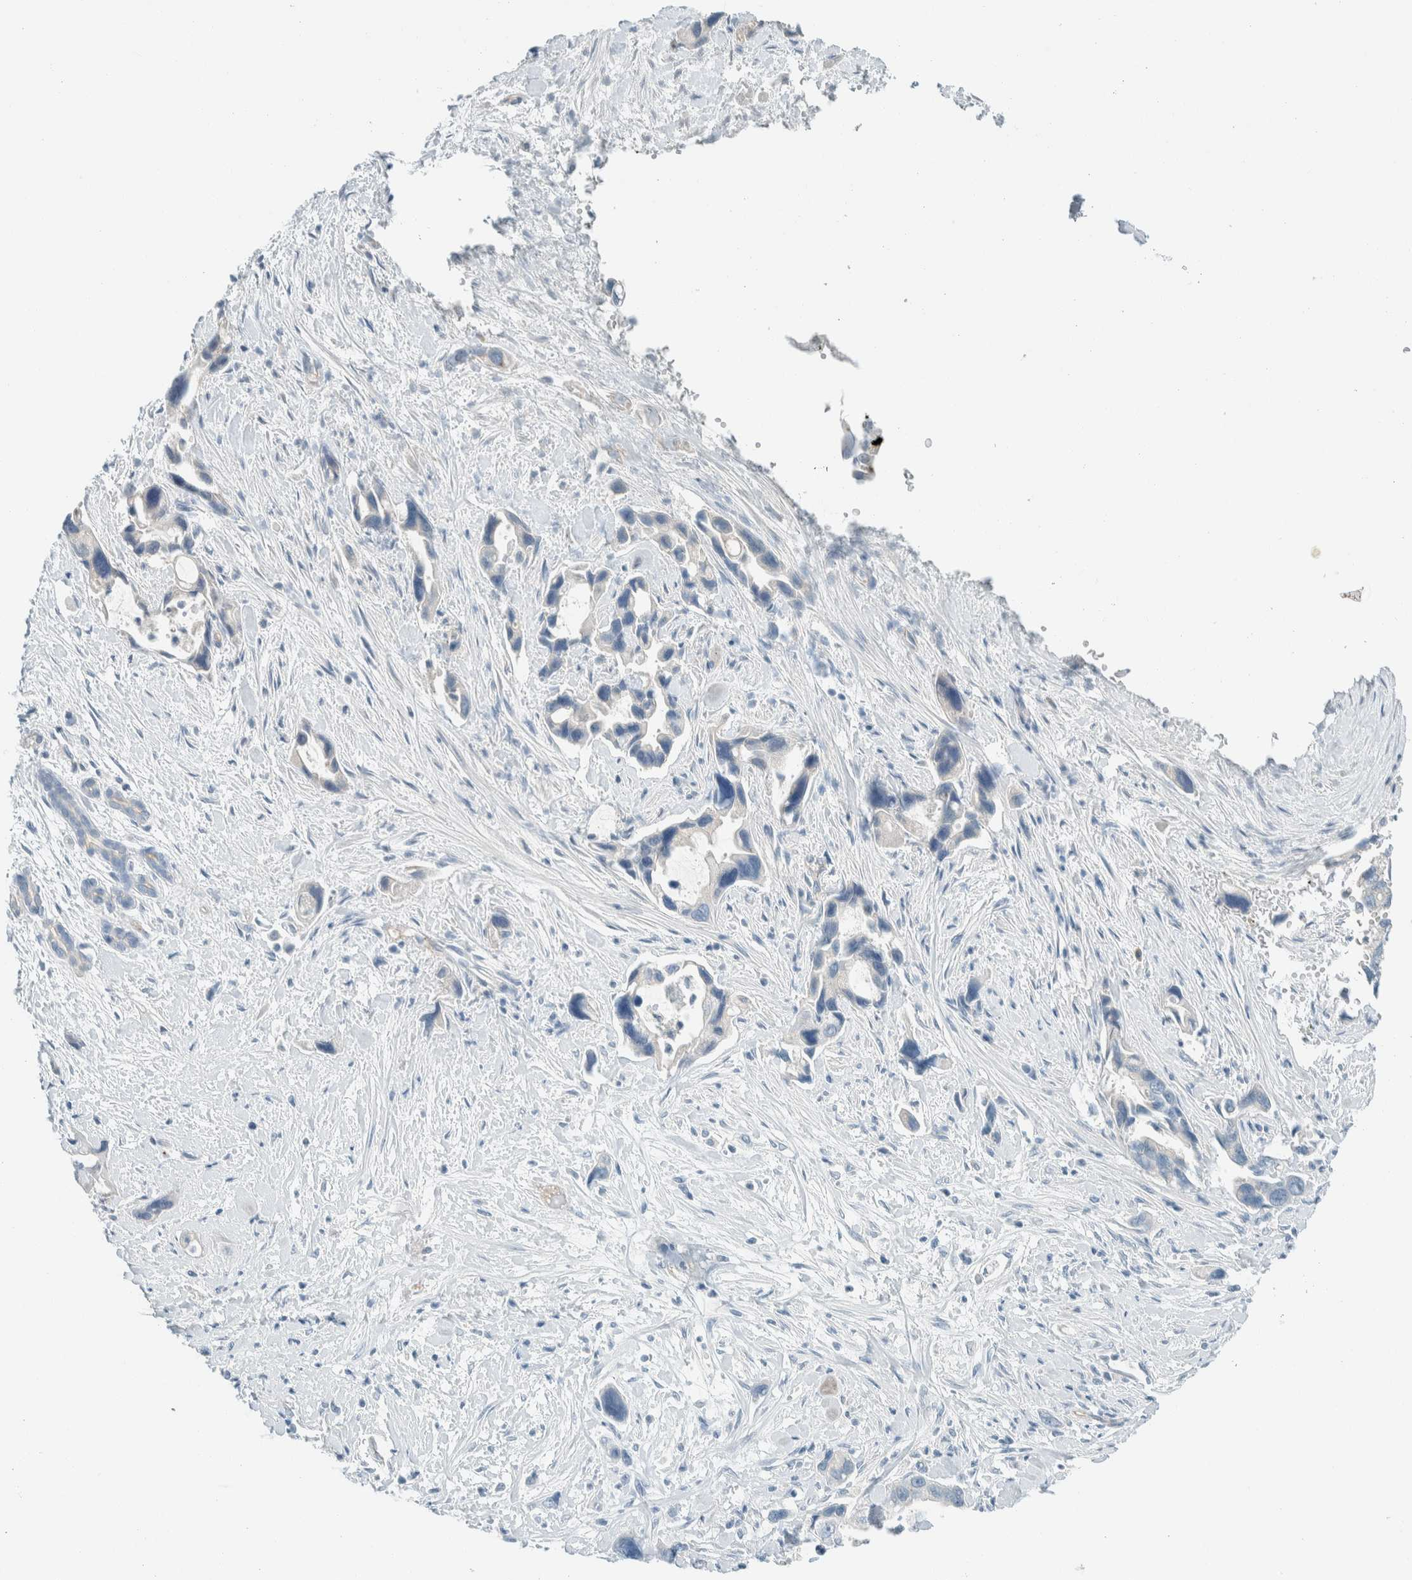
{"staining": {"intensity": "negative", "quantity": "none", "location": "none"}, "tissue": "pancreatic cancer", "cell_type": "Tumor cells", "image_type": "cancer", "snomed": [{"axis": "morphology", "description": "Adenocarcinoma, NOS"}, {"axis": "topography", "description": "Pancreas"}], "caption": "High power microscopy micrograph of an immunohistochemistry (IHC) image of pancreatic cancer (adenocarcinoma), revealing no significant staining in tumor cells.", "gene": "SLFN12", "patient": {"sex": "female", "age": 70}}